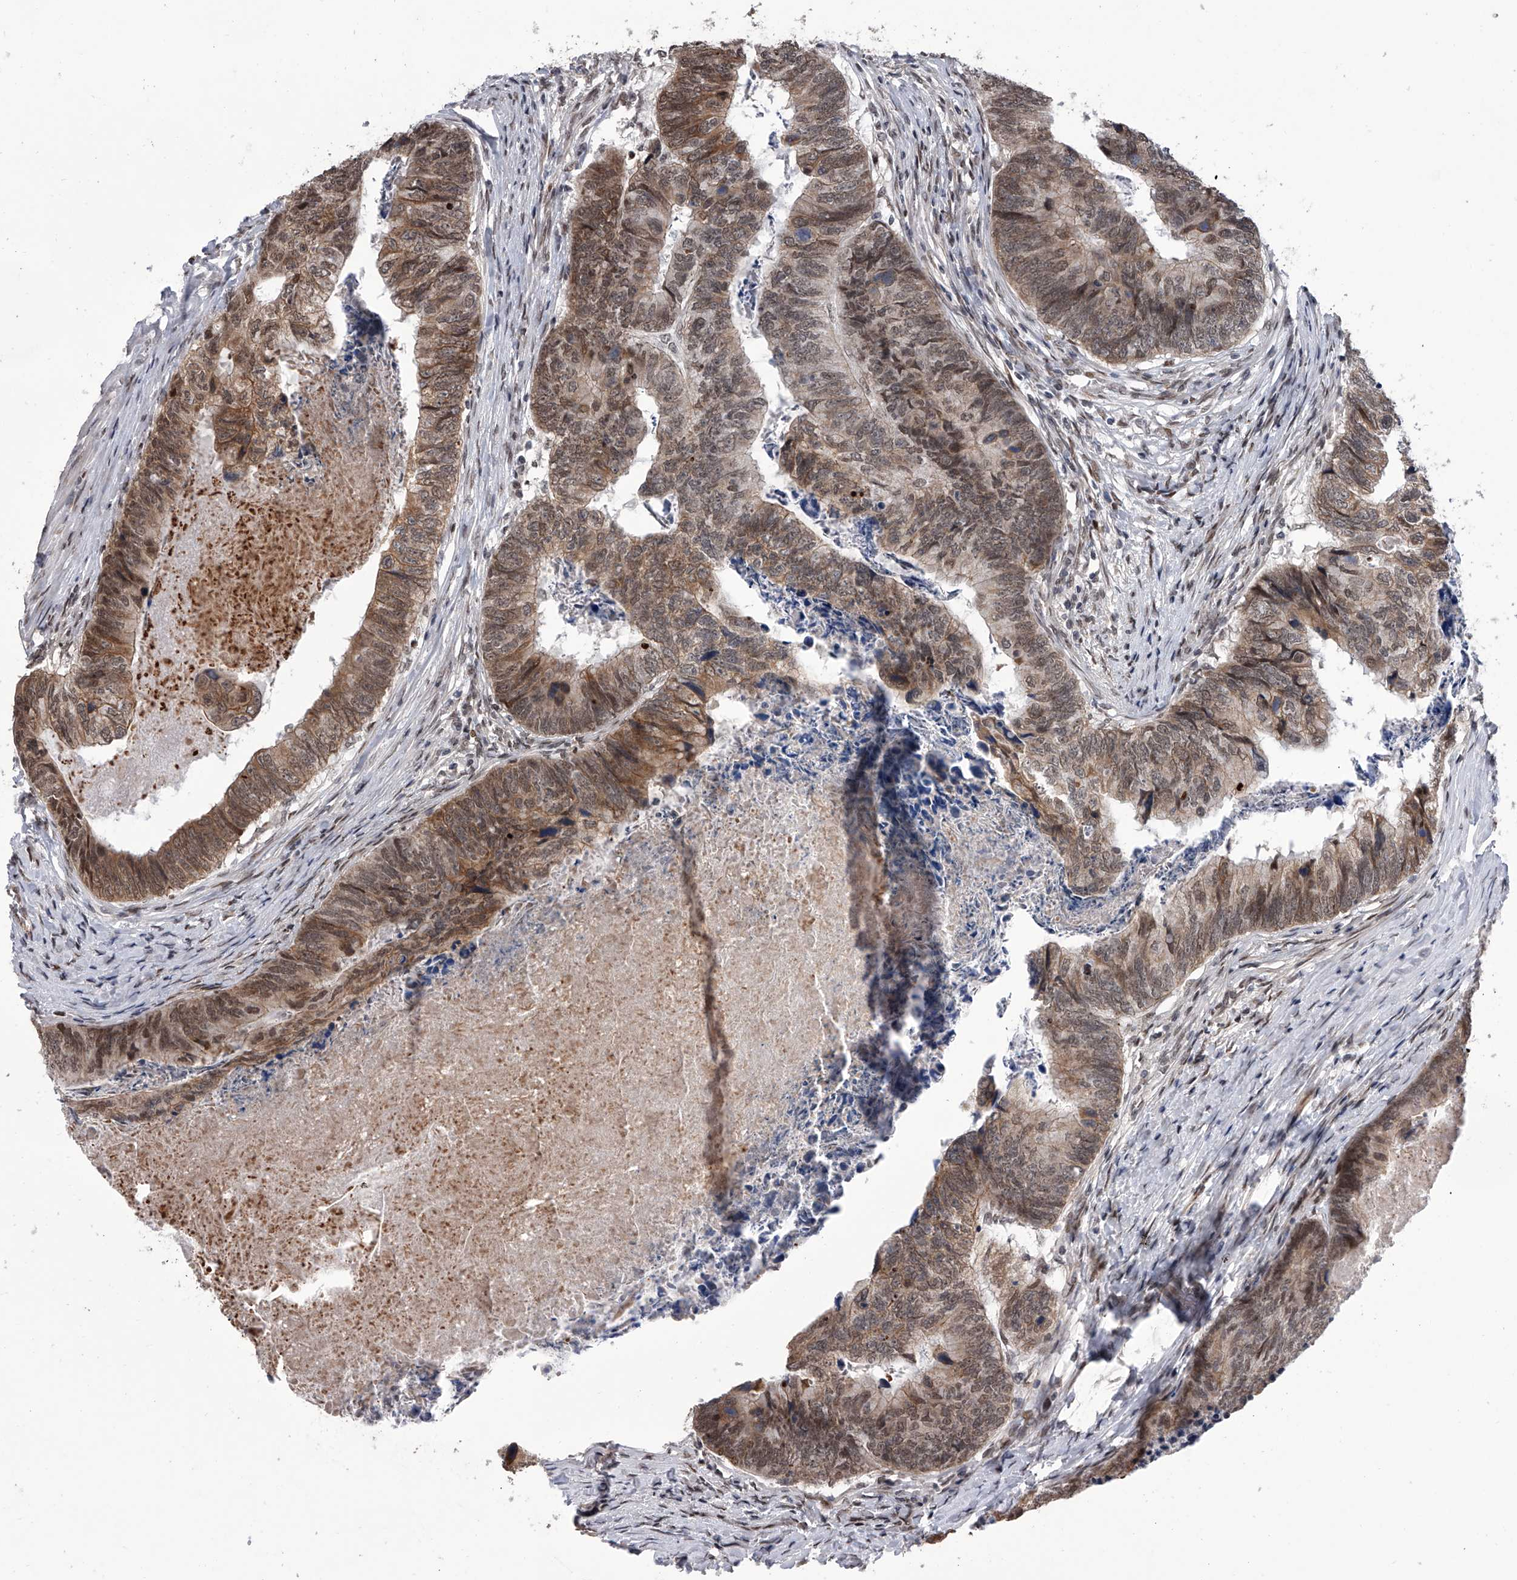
{"staining": {"intensity": "weak", "quantity": ">75%", "location": "cytoplasmic/membranous,nuclear"}, "tissue": "colorectal cancer", "cell_type": "Tumor cells", "image_type": "cancer", "snomed": [{"axis": "morphology", "description": "Adenocarcinoma, NOS"}, {"axis": "topography", "description": "Colon"}], "caption": "Immunohistochemistry (IHC) (DAB) staining of human adenocarcinoma (colorectal) reveals weak cytoplasmic/membranous and nuclear protein positivity in approximately >75% of tumor cells.", "gene": "ZNF426", "patient": {"sex": "female", "age": 67}}